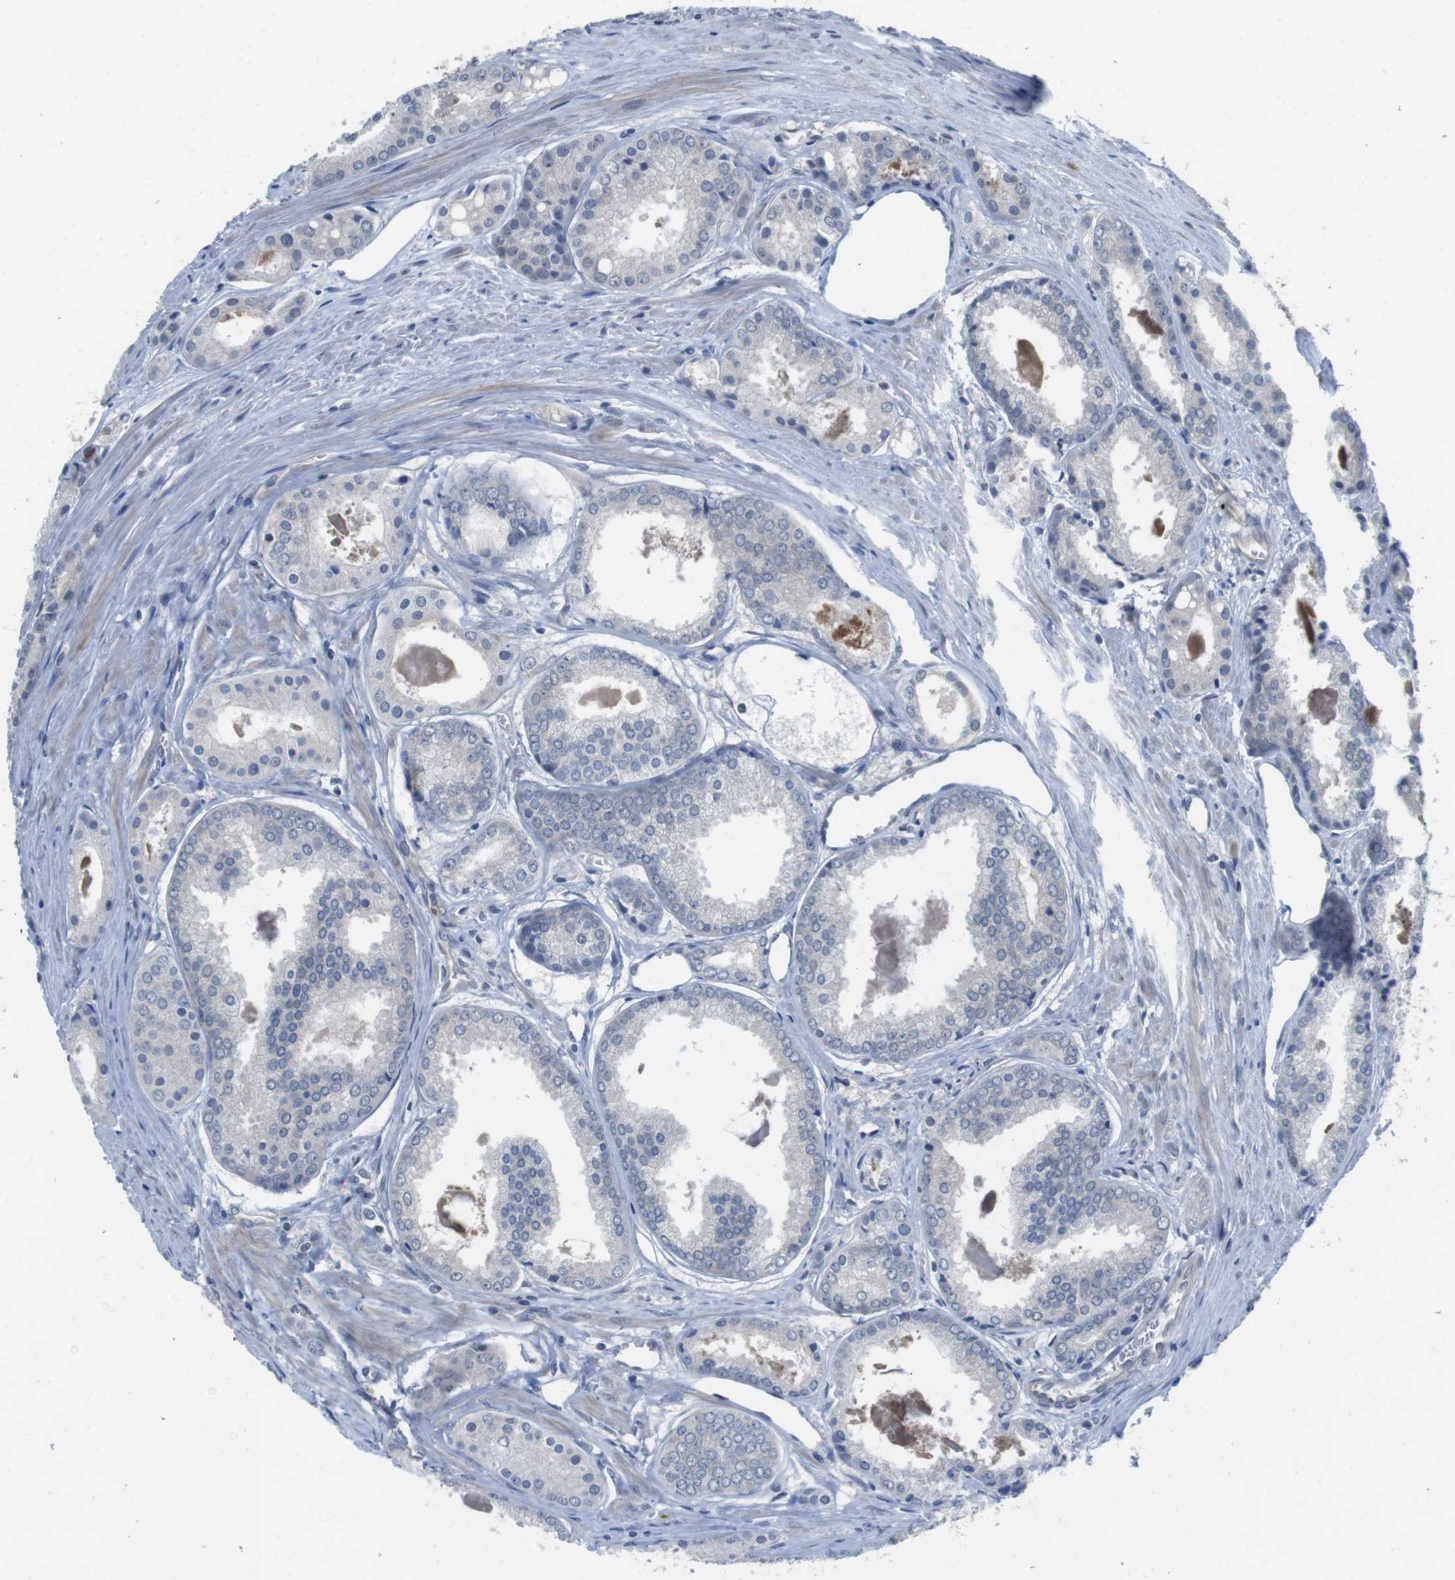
{"staining": {"intensity": "negative", "quantity": "none", "location": "none"}, "tissue": "prostate cancer", "cell_type": "Tumor cells", "image_type": "cancer", "snomed": [{"axis": "morphology", "description": "Adenocarcinoma, Low grade"}, {"axis": "topography", "description": "Prostate"}], "caption": "This is an immunohistochemistry histopathology image of human prostate cancer. There is no expression in tumor cells.", "gene": "FADD", "patient": {"sex": "male", "age": 64}}